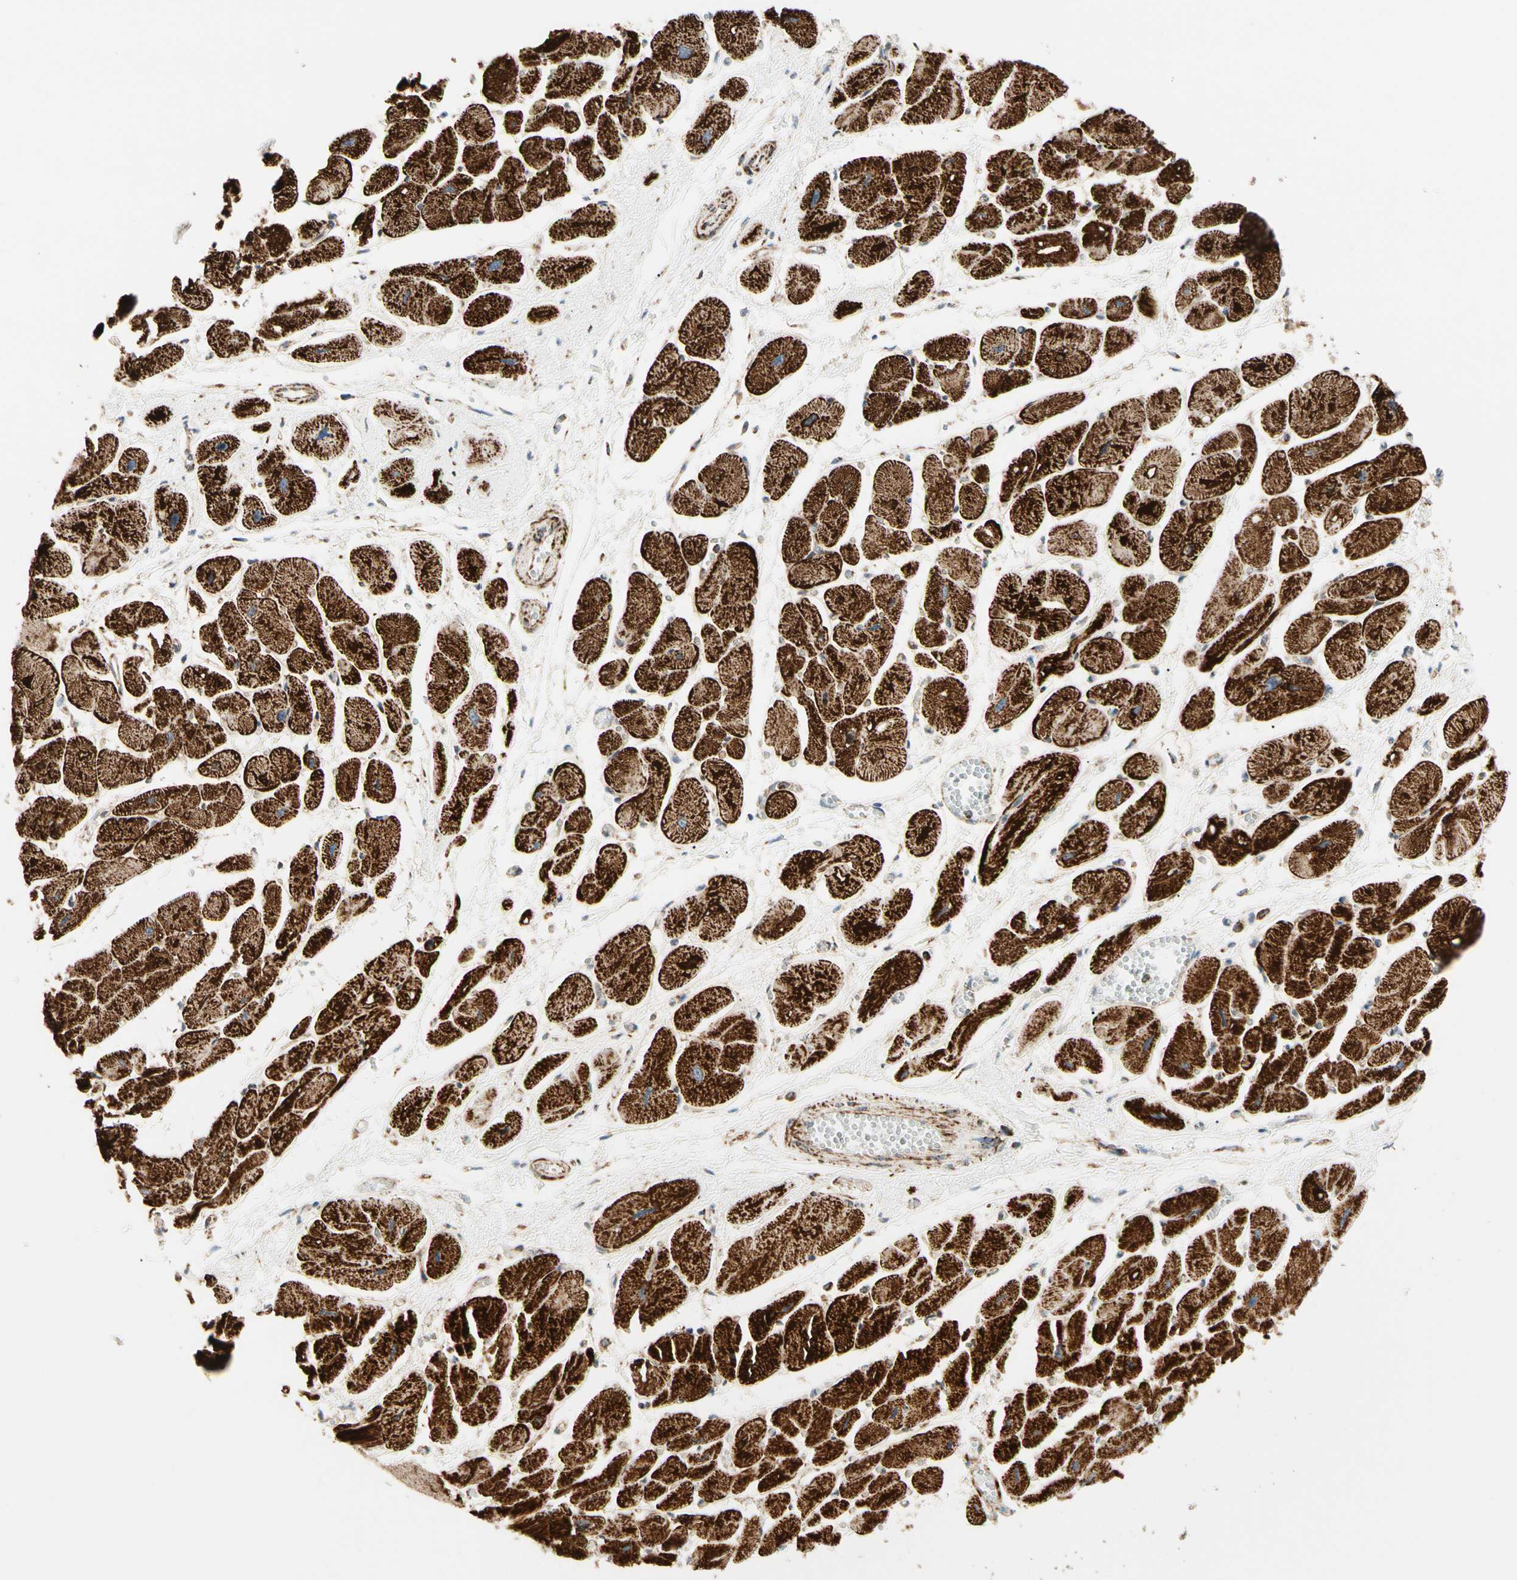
{"staining": {"intensity": "strong", "quantity": ">75%", "location": "cytoplasmic/membranous"}, "tissue": "heart muscle", "cell_type": "Cardiomyocytes", "image_type": "normal", "snomed": [{"axis": "morphology", "description": "Normal tissue, NOS"}, {"axis": "topography", "description": "Heart"}], "caption": "The immunohistochemical stain highlights strong cytoplasmic/membranous staining in cardiomyocytes of benign heart muscle. (Stains: DAB in brown, nuclei in blue, Microscopy: brightfield microscopy at high magnification).", "gene": "TBC1D10A", "patient": {"sex": "female", "age": 54}}